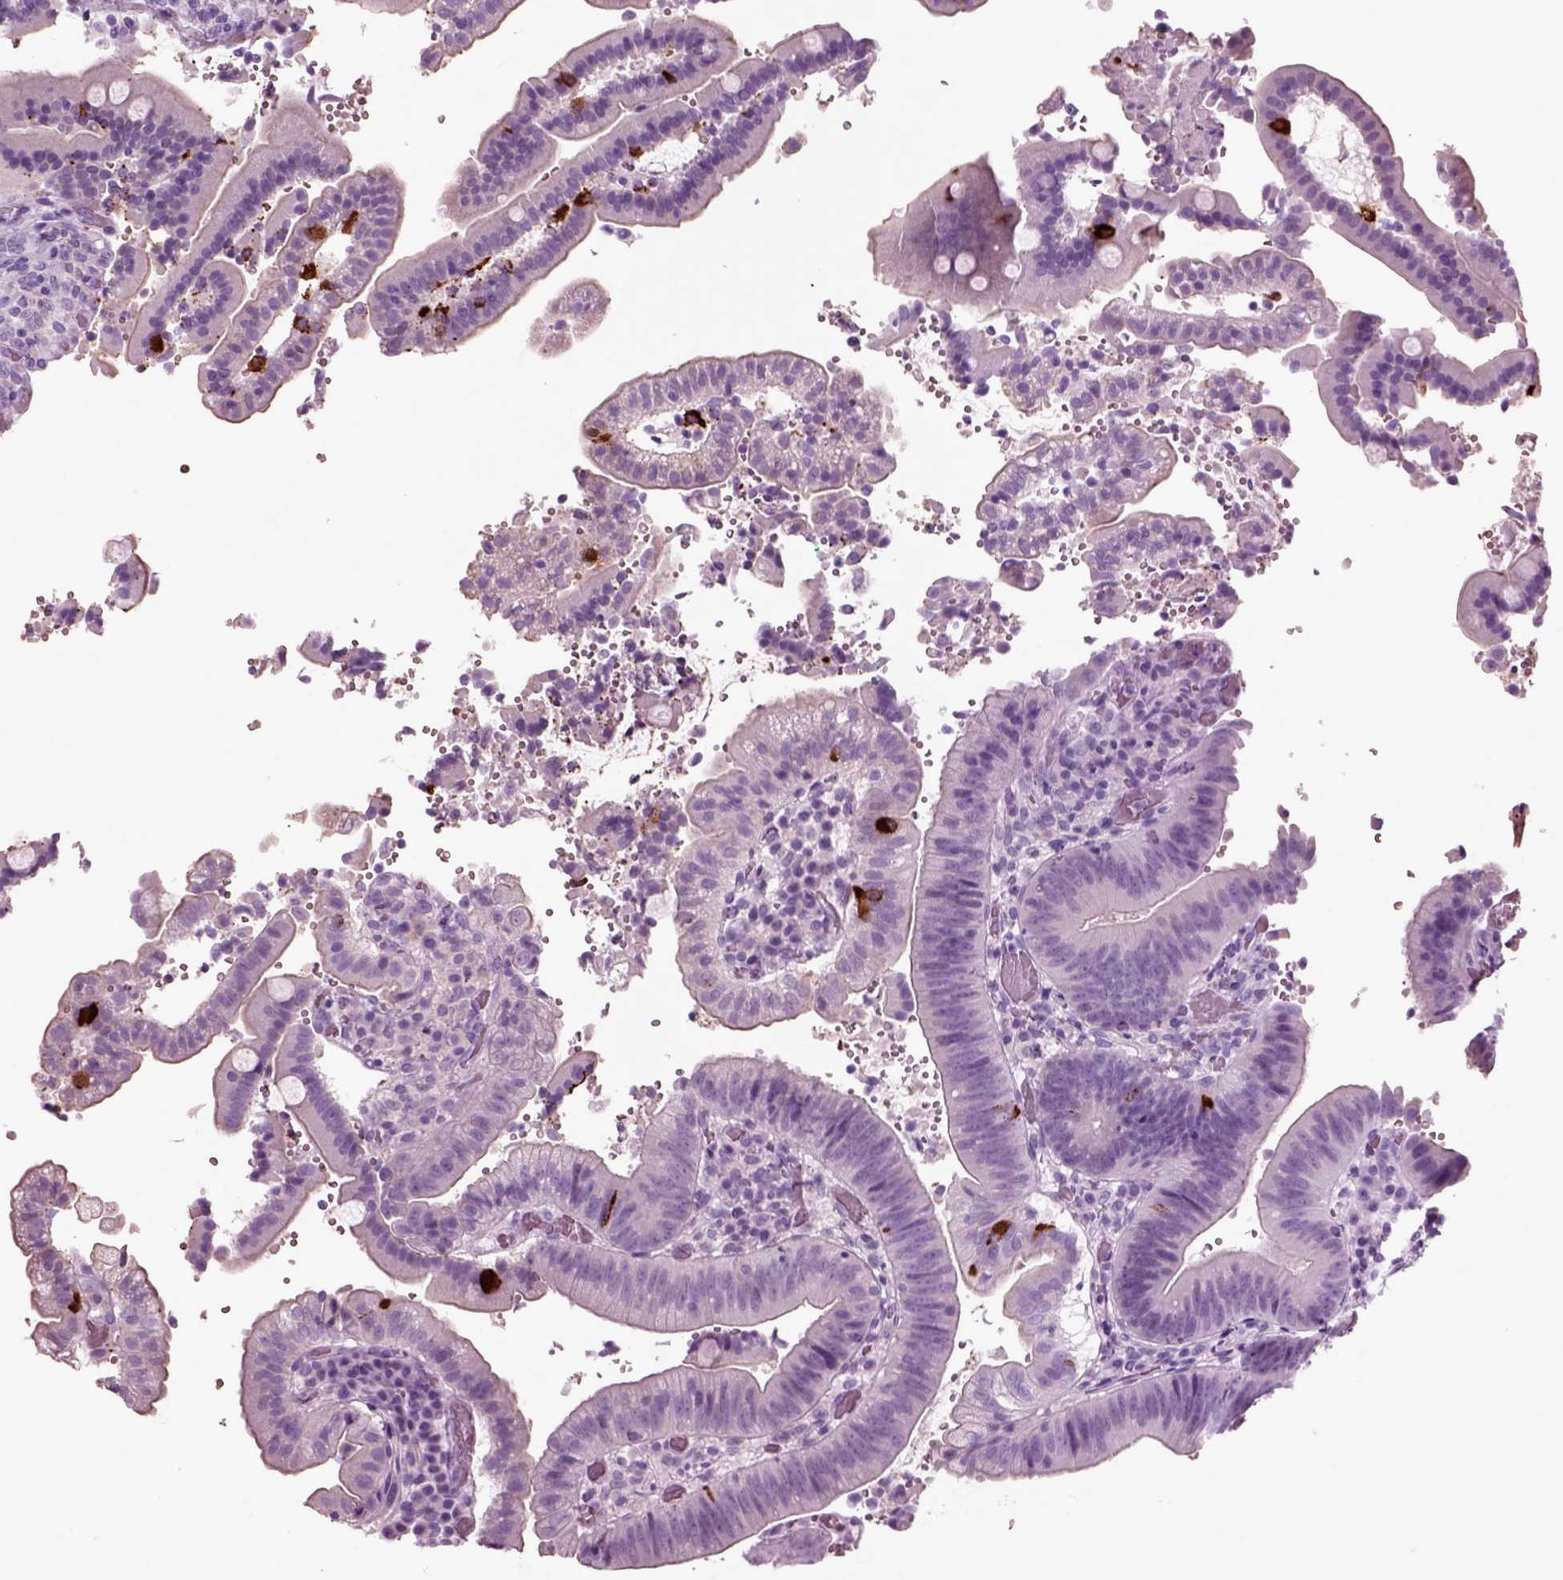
{"staining": {"intensity": "strong", "quantity": "<25%", "location": "cytoplasmic/membranous"}, "tissue": "duodenum", "cell_type": "Glandular cells", "image_type": "normal", "snomed": [{"axis": "morphology", "description": "Normal tissue, NOS"}, {"axis": "topography", "description": "Duodenum"}], "caption": "The micrograph demonstrates a brown stain indicating the presence of a protein in the cytoplasmic/membranous of glandular cells in duodenum. Nuclei are stained in blue.", "gene": "CHGB", "patient": {"sex": "female", "age": 62}}